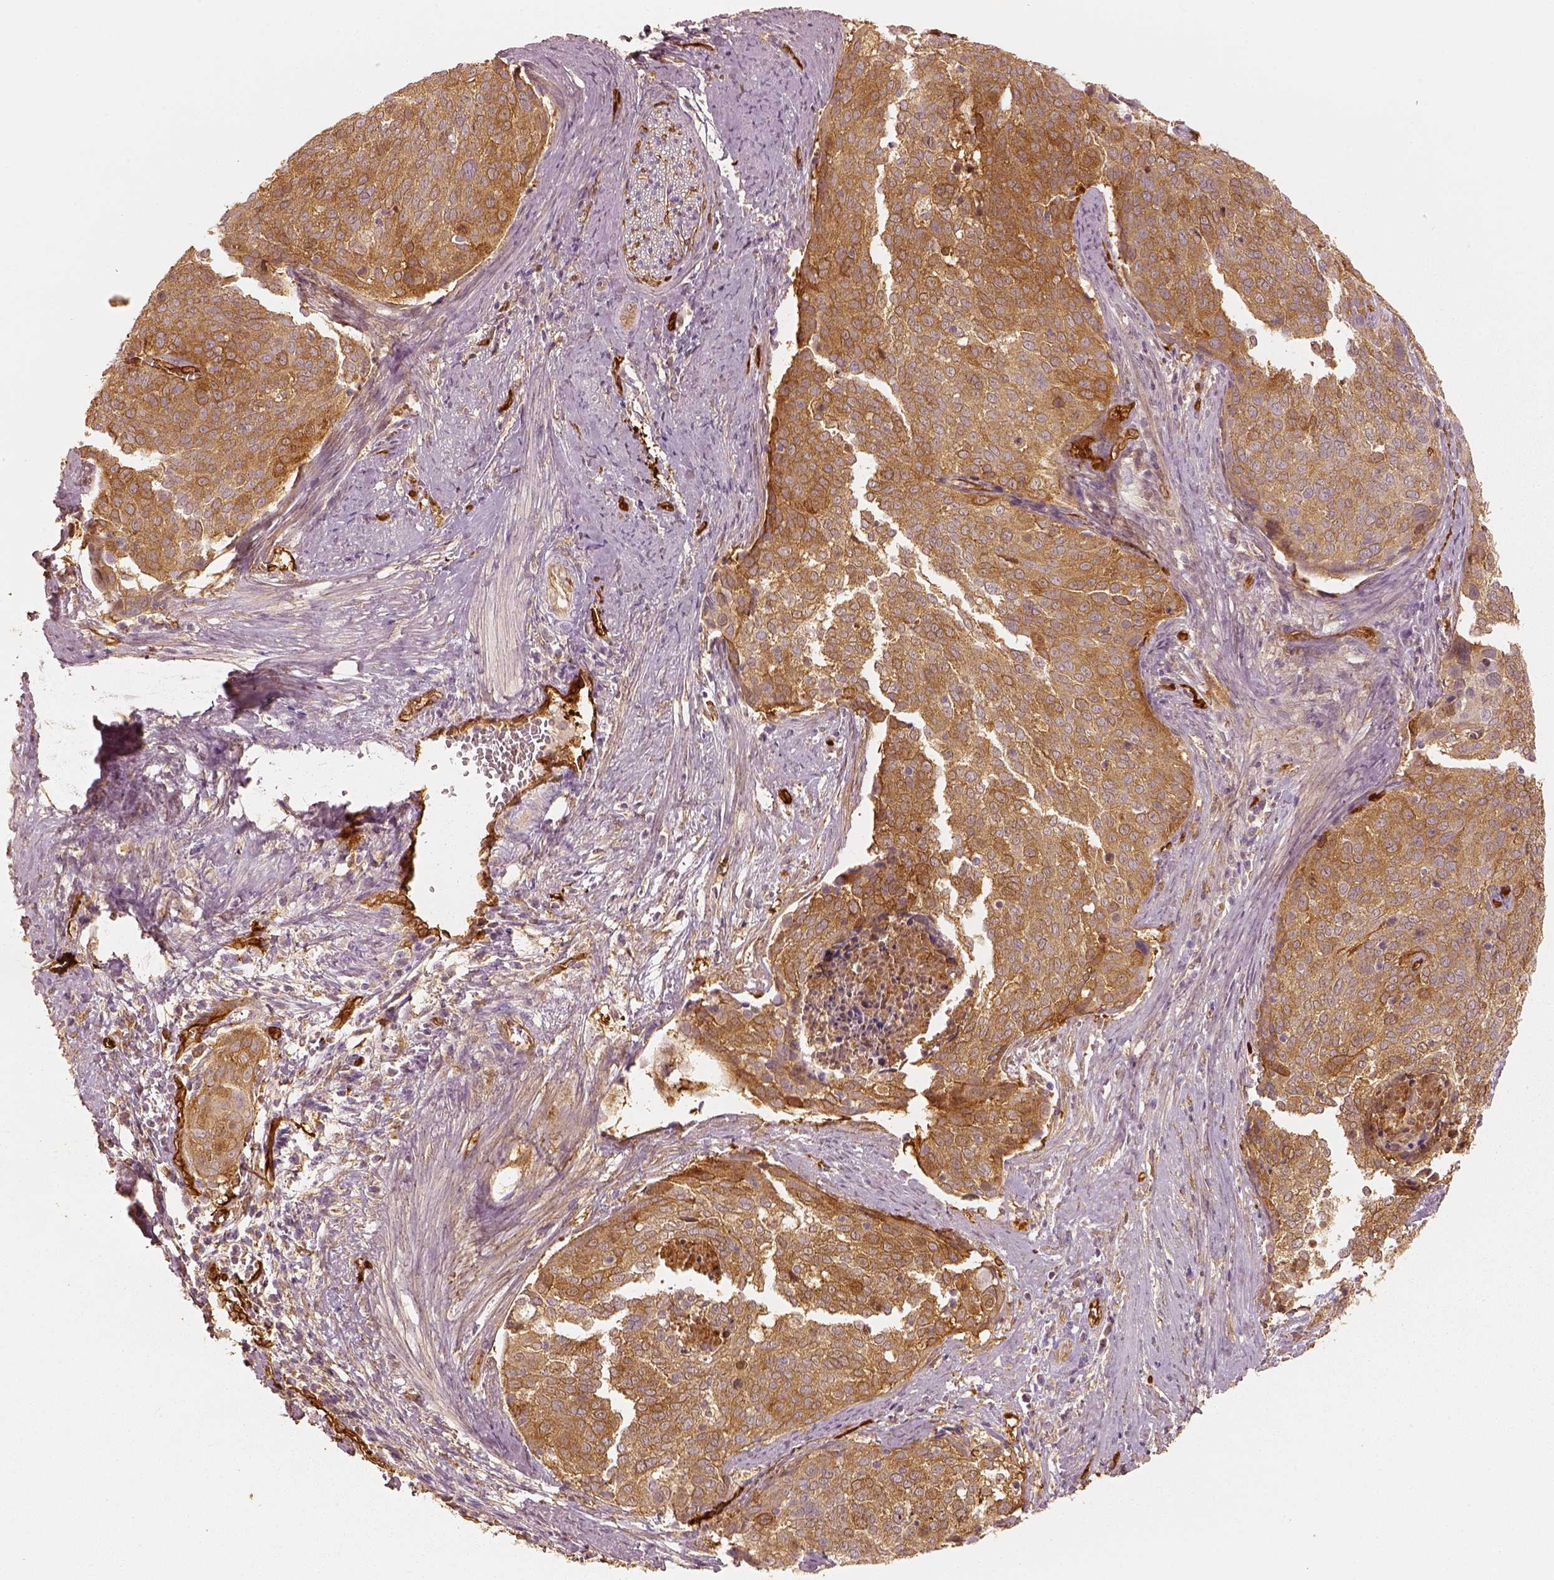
{"staining": {"intensity": "moderate", "quantity": "25%-75%", "location": "cytoplasmic/membranous"}, "tissue": "cervical cancer", "cell_type": "Tumor cells", "image_type": "cancer", "snomed": [{"axis": "morphology", "description": "Squamous cell carcinoma, NOS"}, {"axis": "topography", "description": "Cervix"}], "caption": "Tumor cells show moderate cytoplasmic/membranous positivity in about 25%-75% of cells in cervical squamous cell carcinoma.", "gene": "FSCN1", "patient": {"sex": "female", "age": 39}}